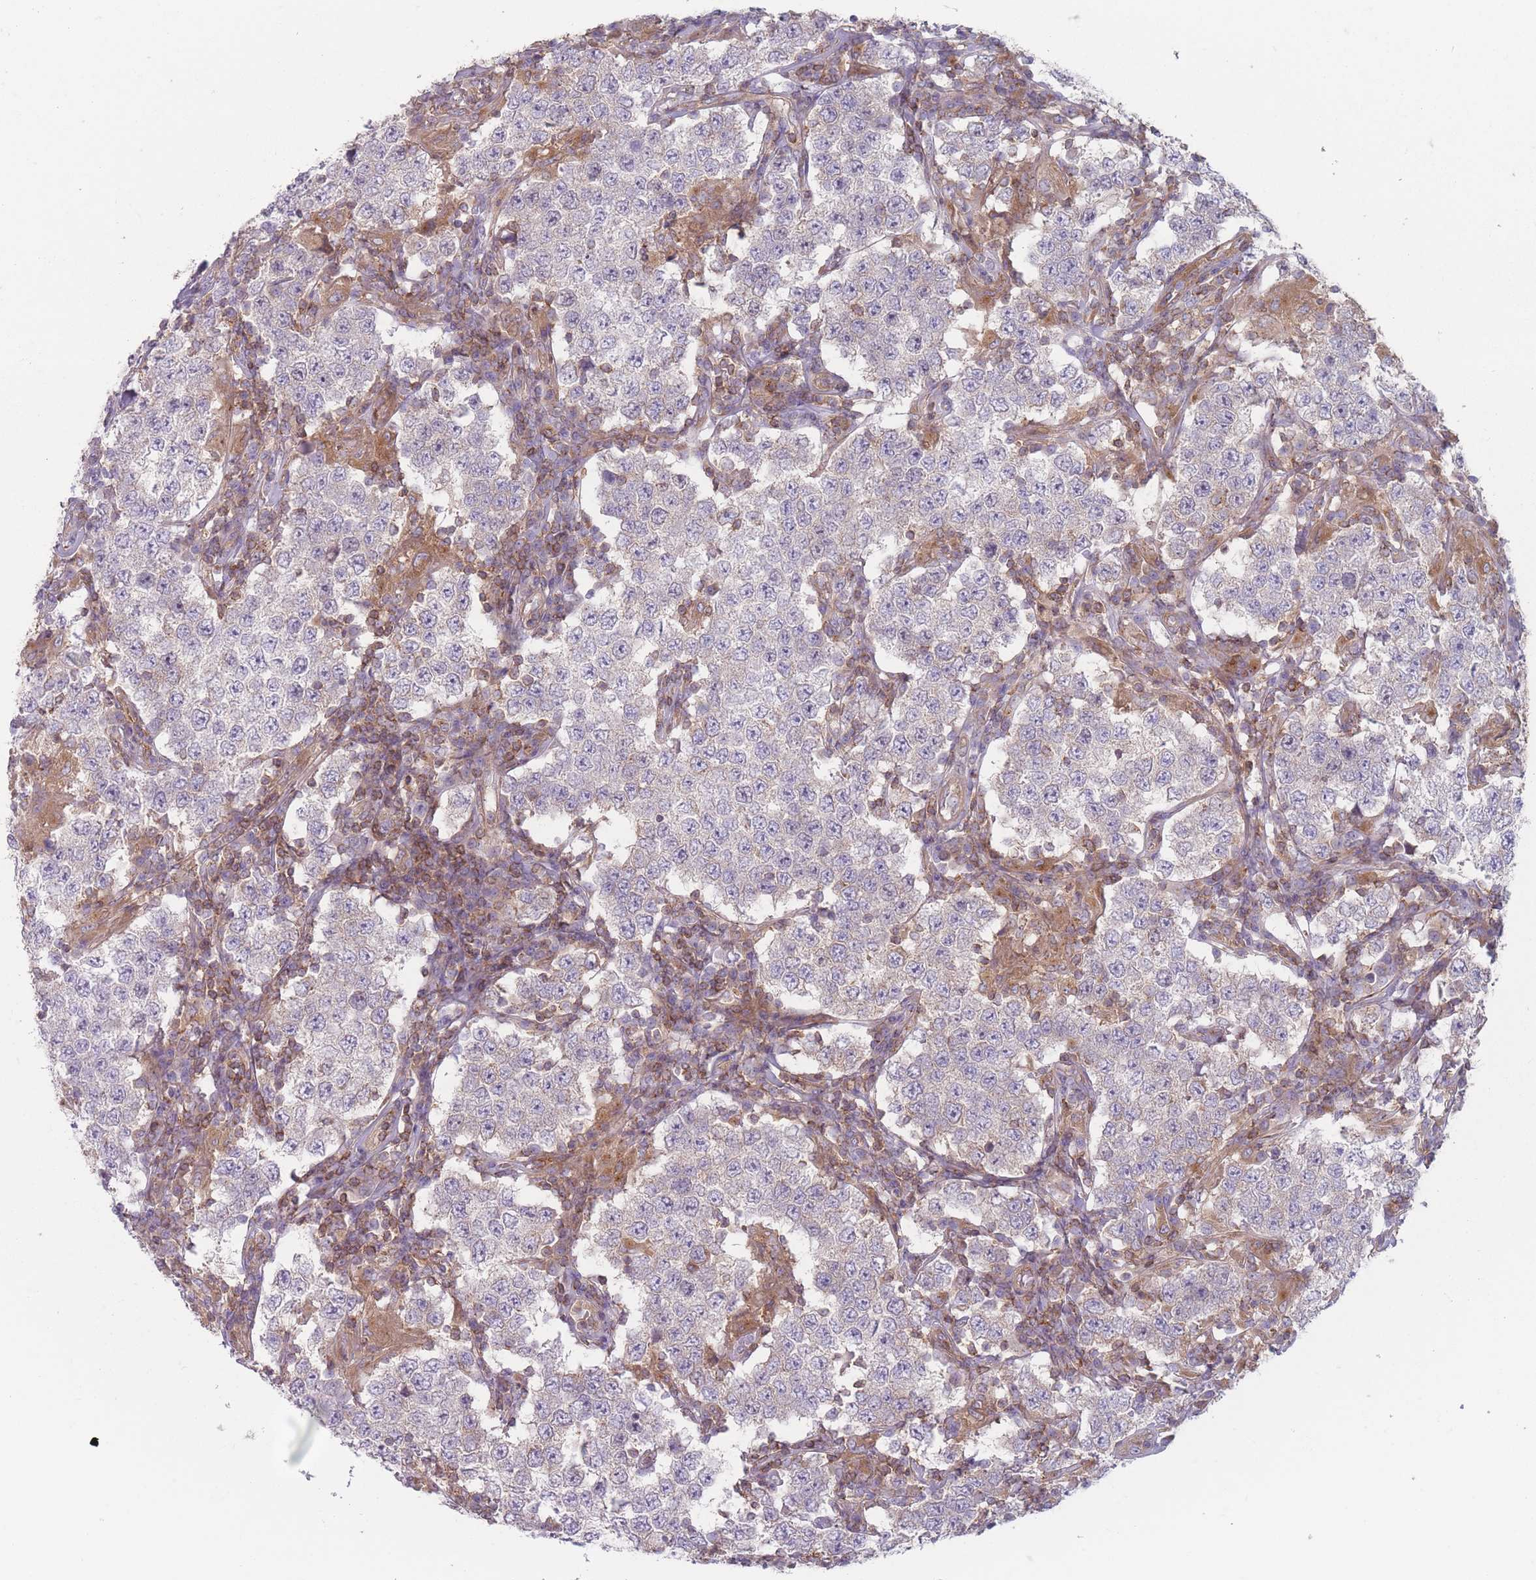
{"staining": {"intensity": "negative", "quantity": "none", "location": "none"}, "tissue": "testis cancer", "cell_type": "Tumor cells", "image_type": "cancer", "snomed": [{"axis": "morphology", "description": "Seminoma, NOS"}, {"axis": "morphology", "description": "Carcinoma, Embryonal, NOS"}, {"axis": "topography", "description": "Testis"}], "caption": "Testis embryonal carcinoma stained for a protein using IHC exhibits no expression tumor cells.", "gene": "HSBP1L1", "patient": {"sex": "male", "age": 41}}